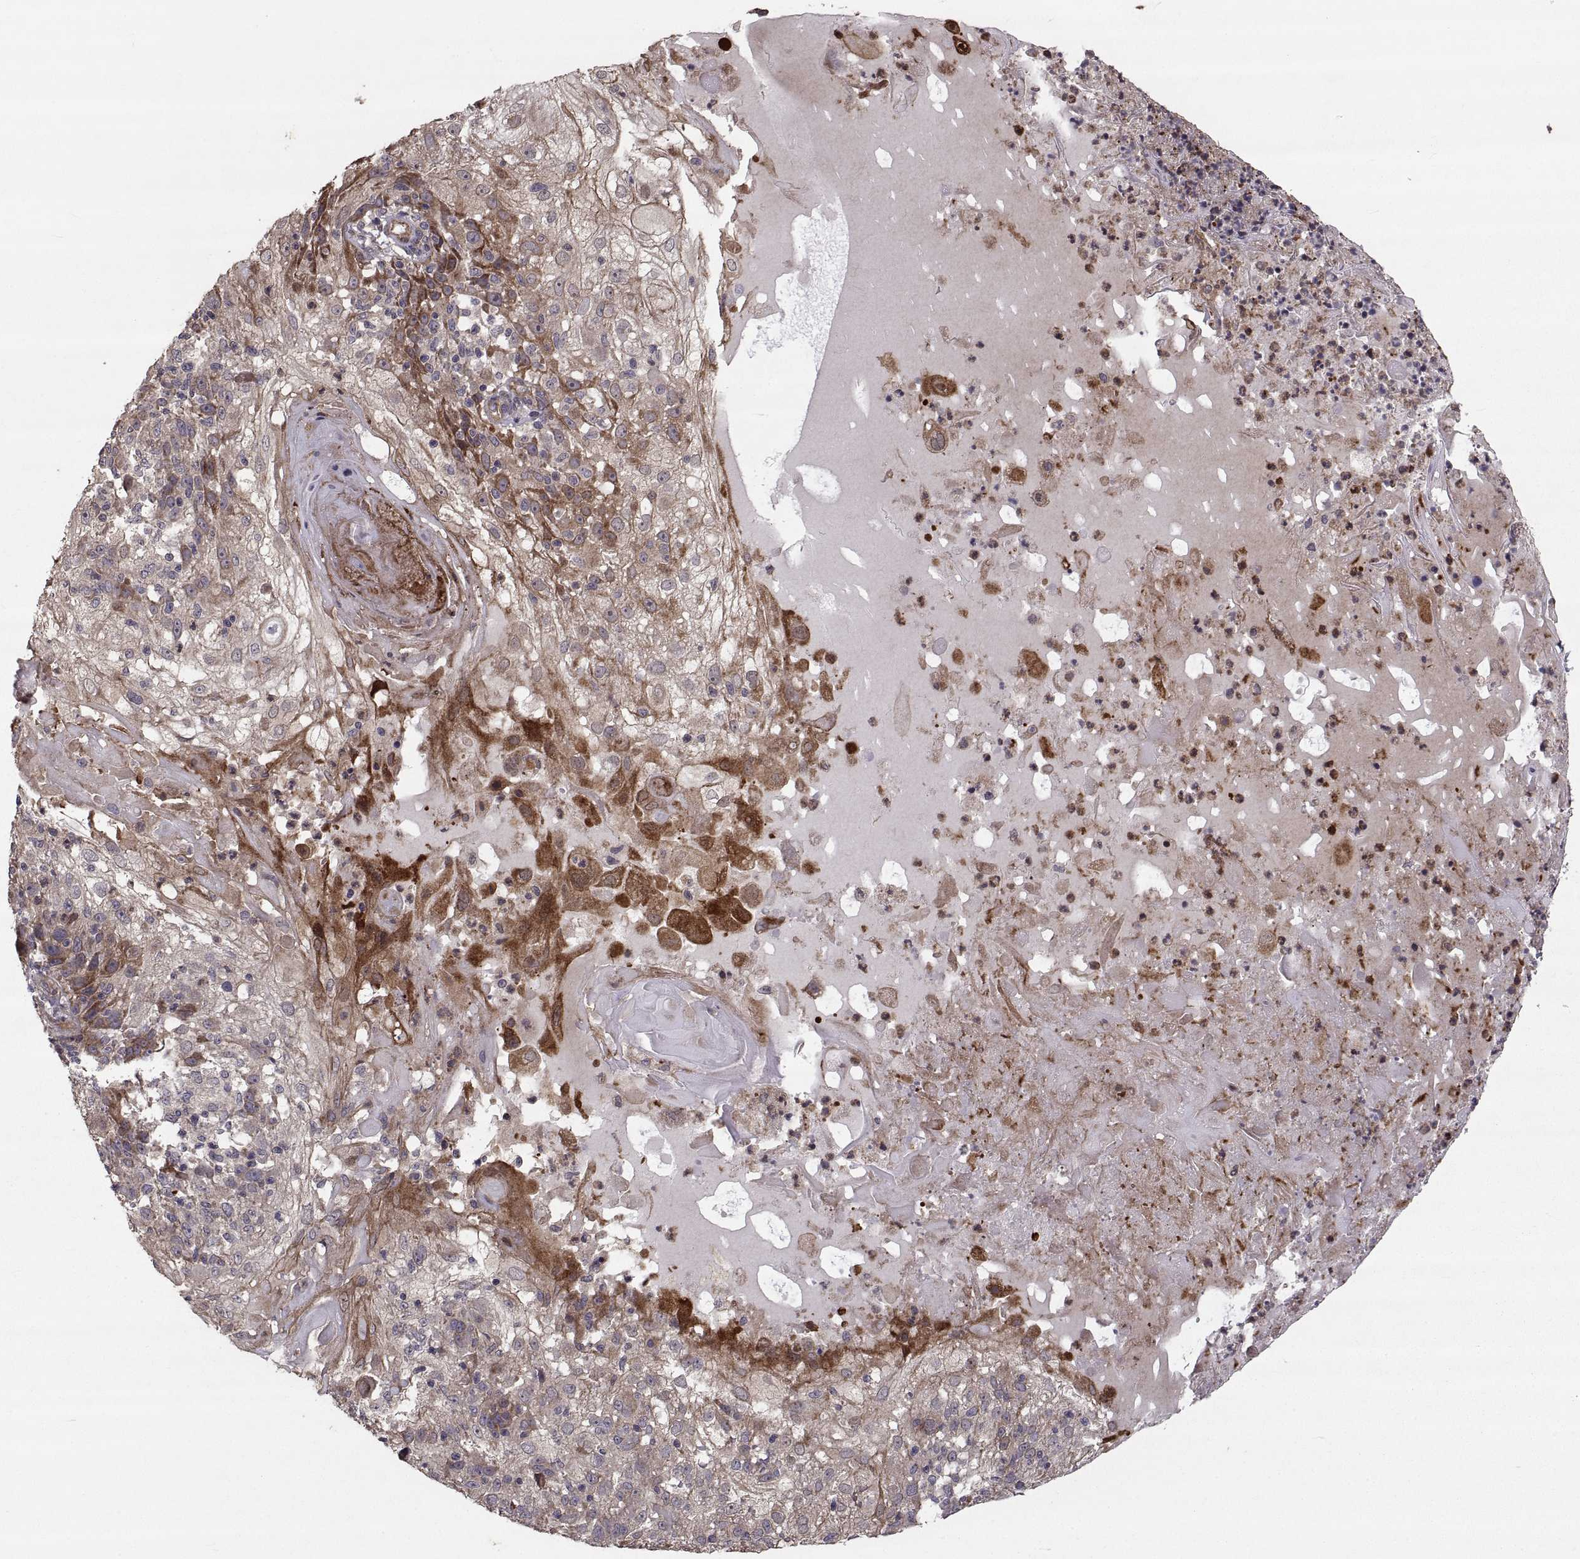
{"staining": {"intensity": "strong", "quantity": "<25%", "location": "cytoplasmic/membranous"}, "tissue": "skin cancer", "cell_type": "Tumor cells", "image_type": "cancer", "snomed": [{"axis": "morphology", "description": "Normal tissue, NOS"}, {"axis": "morphology", "description": "Squamous cell carcinoma, NOS"}, {"axis": "topography", "description": "Skin"}], "caption": "This is an image of immunohistochemistry staining of squamous cell carcinoma (skin), which shows strong positivity in the cytoplasmic/membranous of tumor cells.", "gene": "PMM2", "patient": {"sex": "female", "age": 83}}